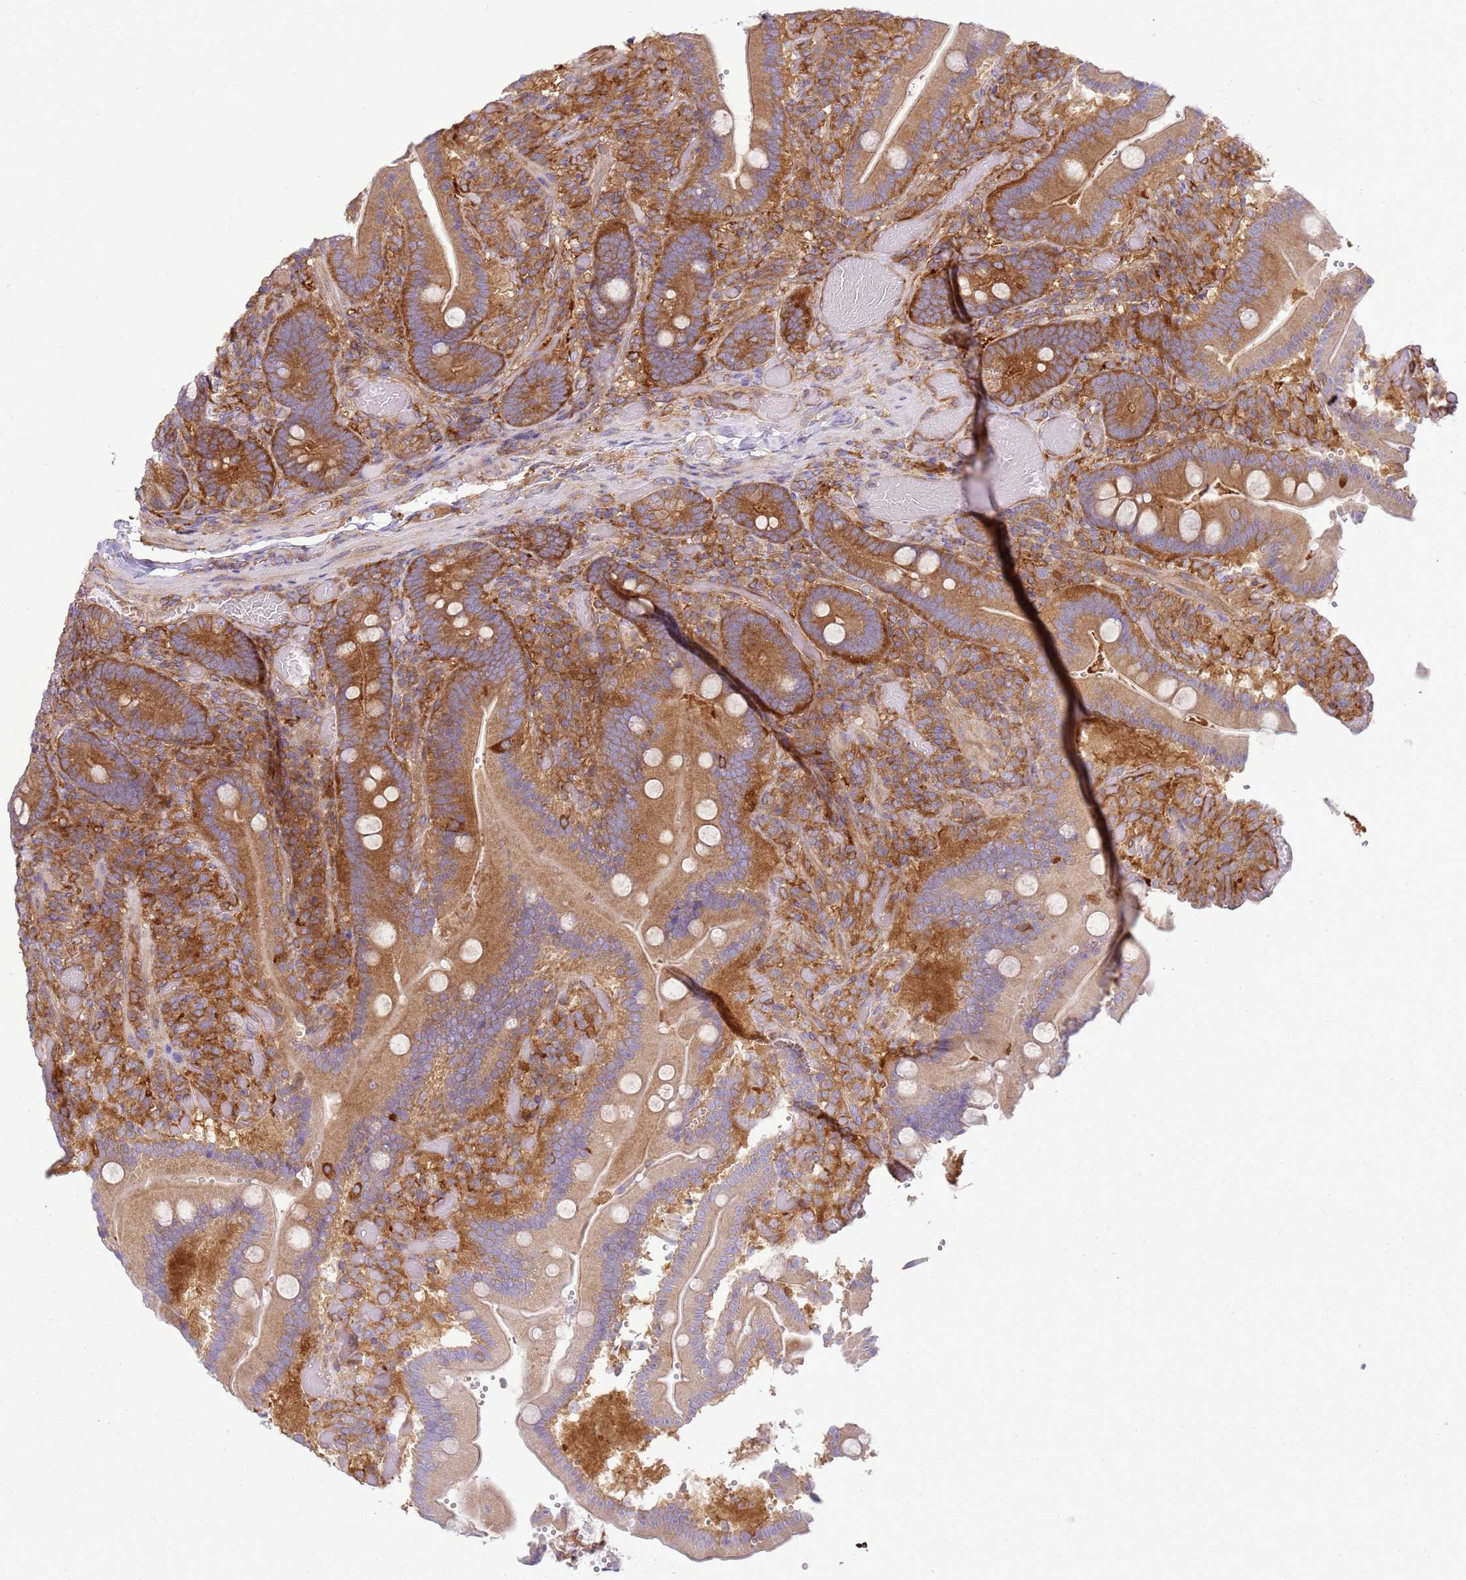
{"staining": {"intensity": "strong", "quantity": ">75%", "location": "cytoplasmic/membranous"}, "tissue": "duodenum", "cell_type": "Glandular cells", "image_type": "normal", "snomed": [{"axis": "morphology", "description": "Normal tissue, NOS"}, {"axis": "topography", "description": "Duodenum"}], "caption": "The photomicrograph demonstrates staining of unremarkable duodenum, revealing strong cytoplasmic/membranous protein expression (brown color) within glandular cells. (DAB IHC, brown staining for protein, blue staining for nuclei).", "gene": "SNX21", "patient": {"sex": "female", "age": 62}}